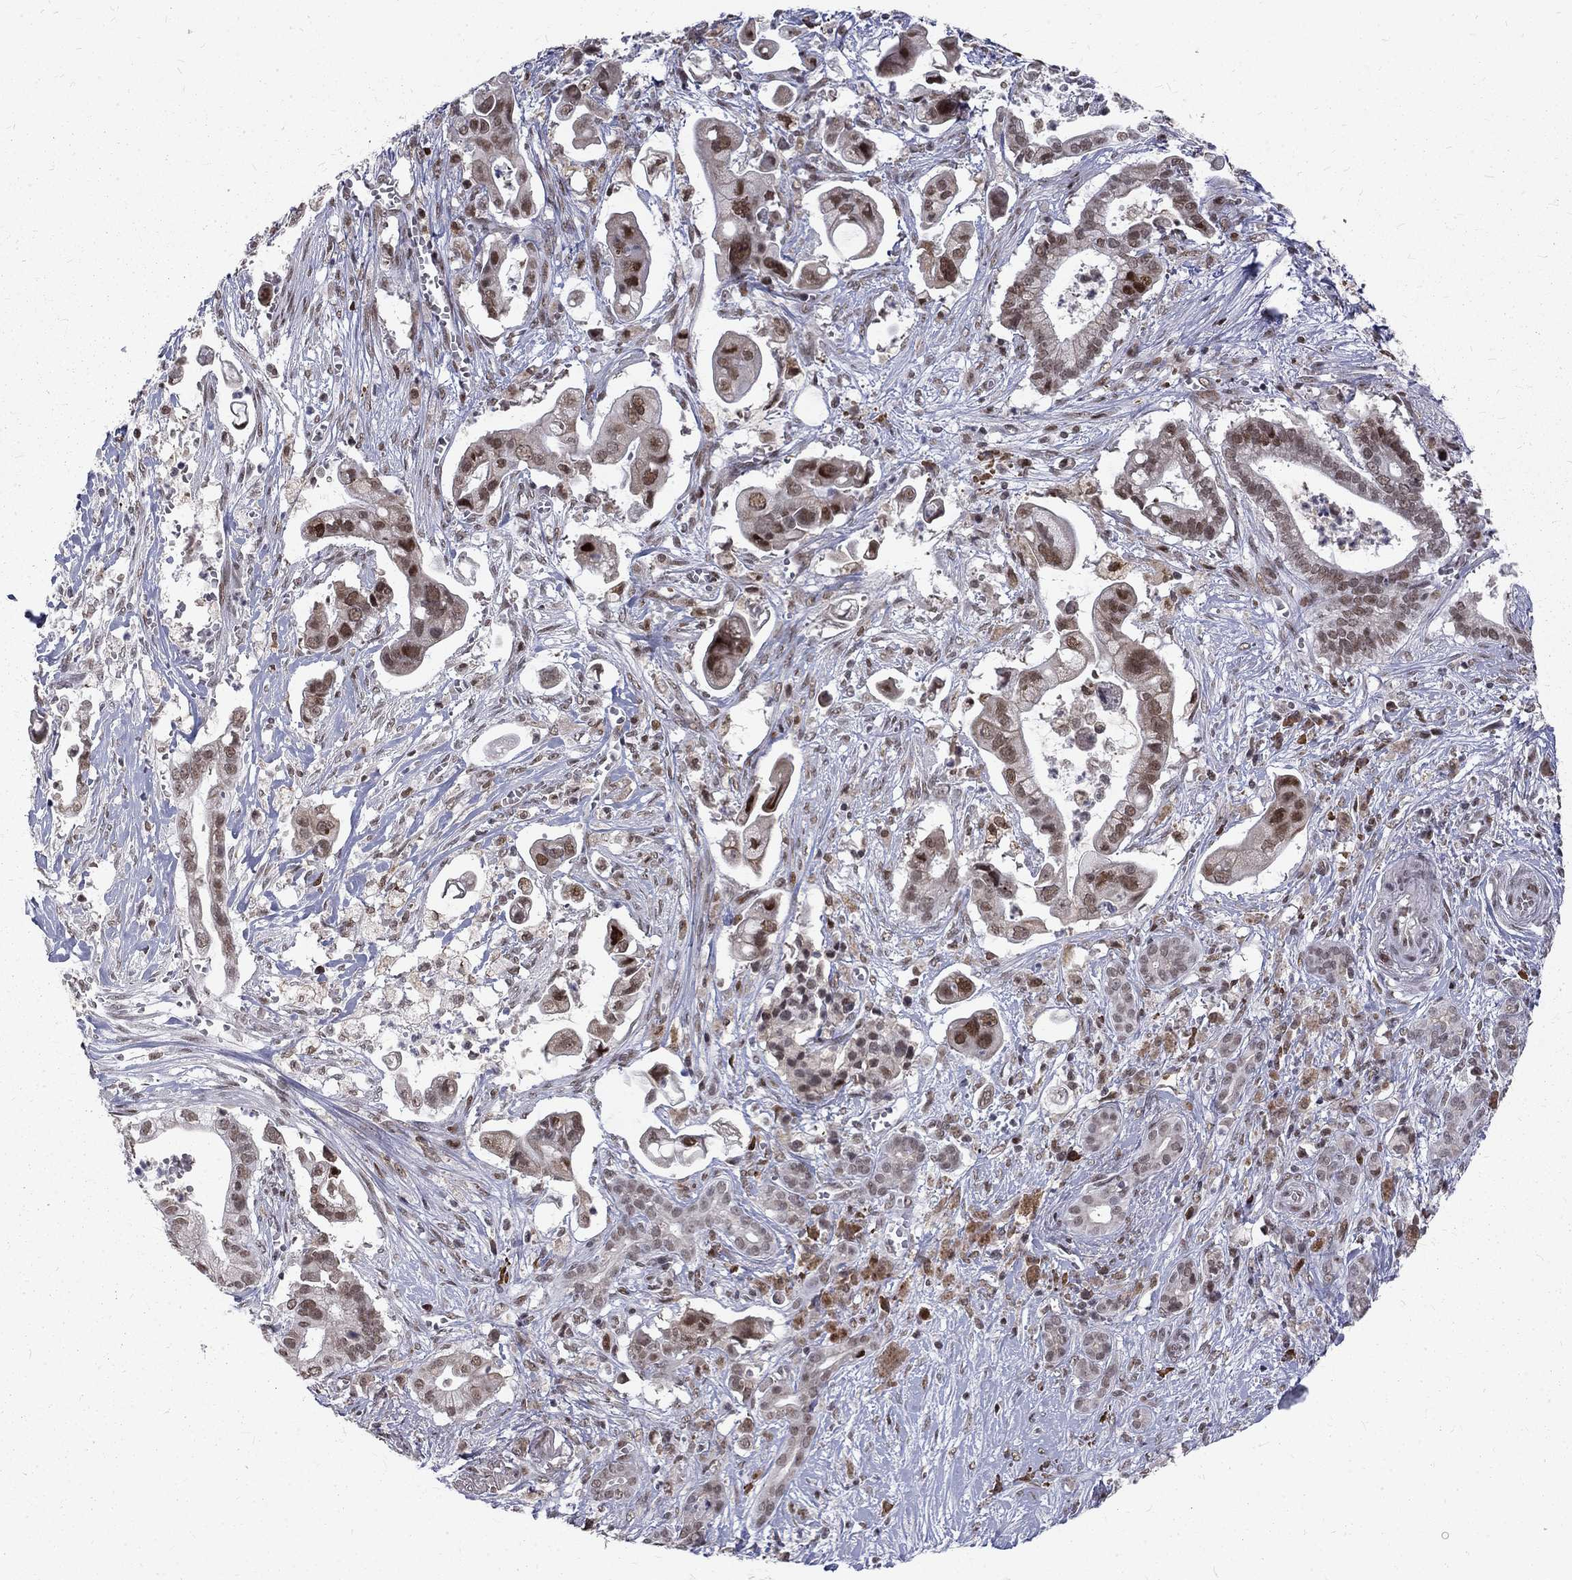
{"staining": {"intensity": "strong", "quantity": "25%-75%", "location": "nuclear"}, "tissue": "pancreatic cancer", "cell_type": "Tumor cells", "image_type": "cancer", "snomed": [{"axis": "morphology", "description": "Adenocarcinoma, NOS"}, {"axis": "topography", "description": "Pancreas"}], "caption": "The immunohistochemical stain highlights strong nuclear positivity in tumor cells of pancreatic cancer (adenocarcinoma) tissue.", "gene": "TCEAL1", "patient": {"sex": "male", "age": 61}}